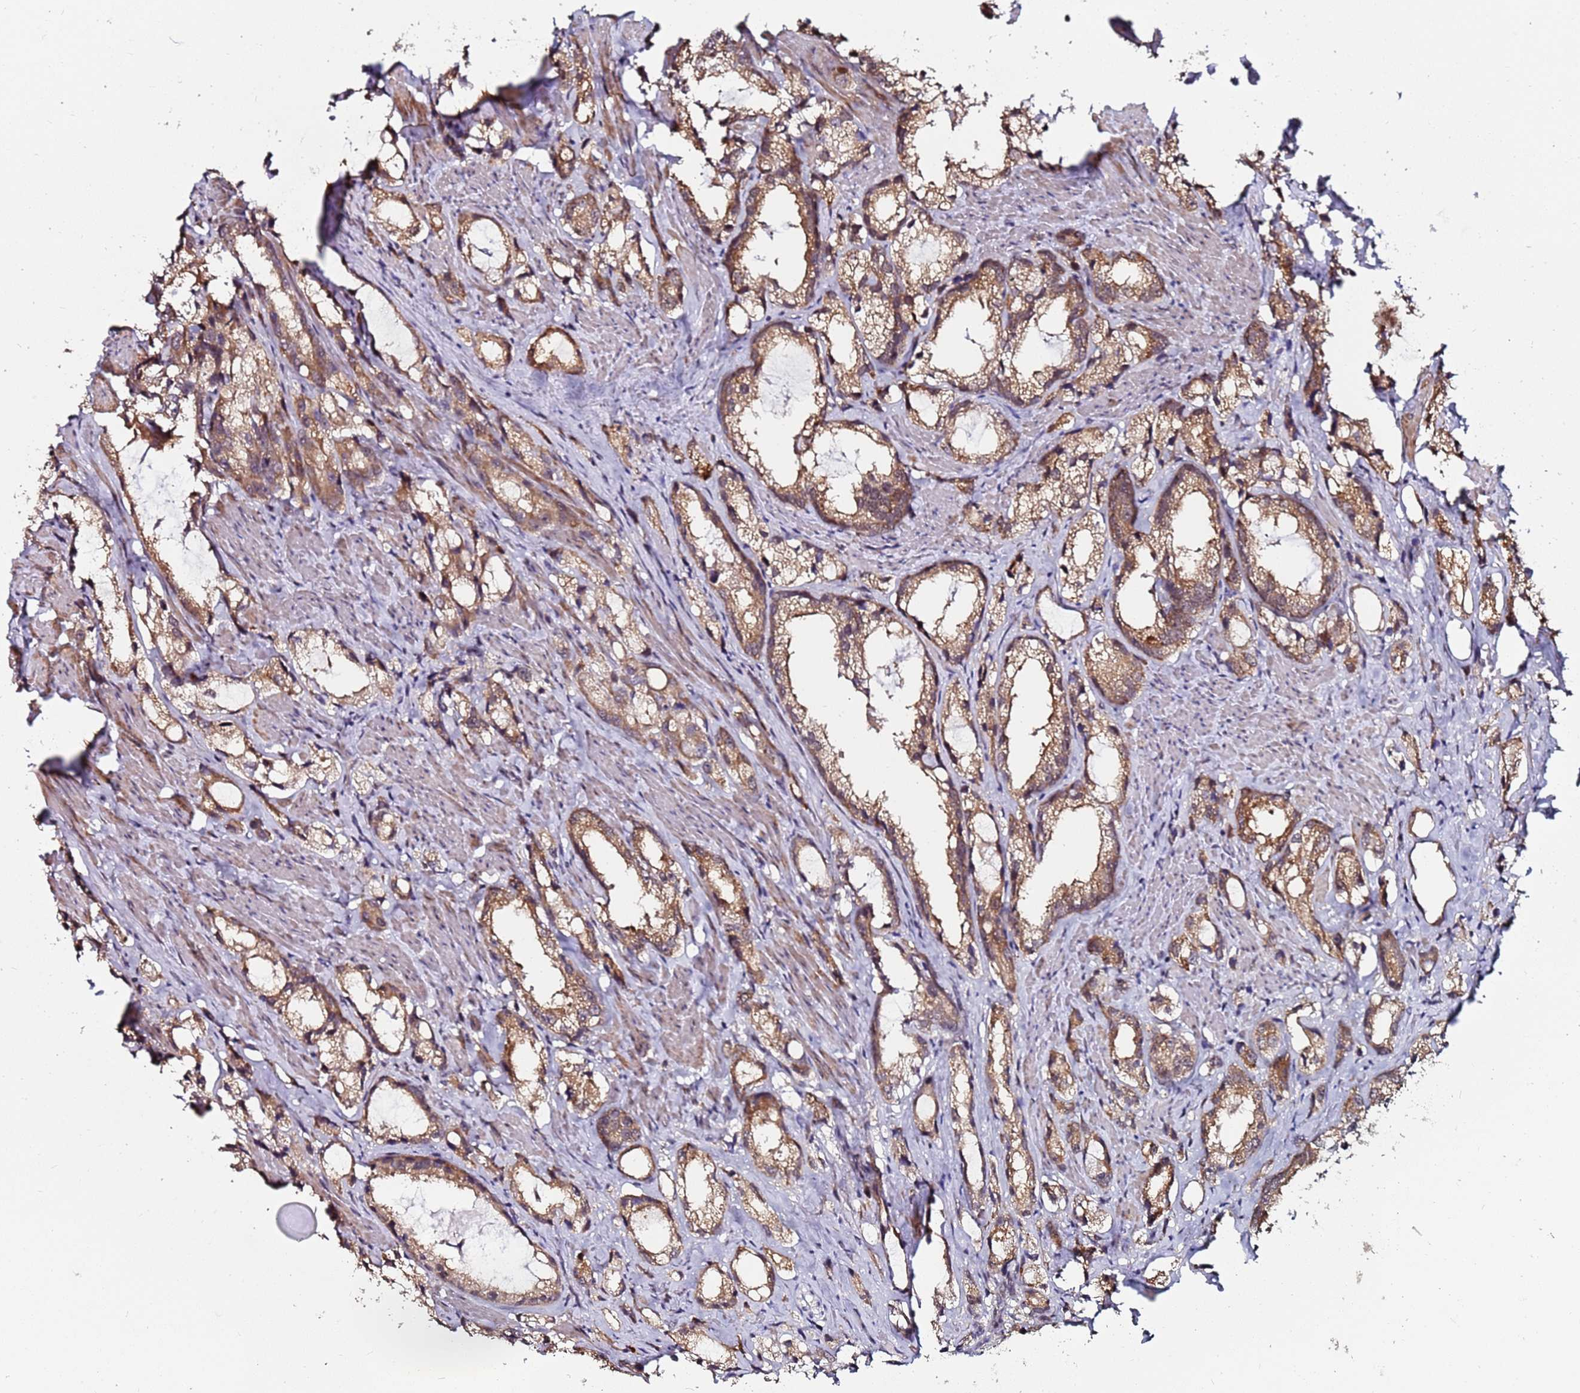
{"staining": {"intensity": "moderate", "quantity": ">75%", "location": "cytoplasmic/membranous"}, "tissue": "prostate cancer", "cell_type": "Tumor cells", "image_type": "cancer", "snomed": [{"axis": "morphology", "description": "Adenocarcinoma, High grade"}, {"axis": "topography", "description": "Prostate"}], "caption": "Human prostate cancer stained for a protein (brown) shows moderate cytoplasmic/membranous positive staining in approximately >75% of tumor cells.", "gene": "PPM1H", "patient": {"sex": "male", "age": 66}}